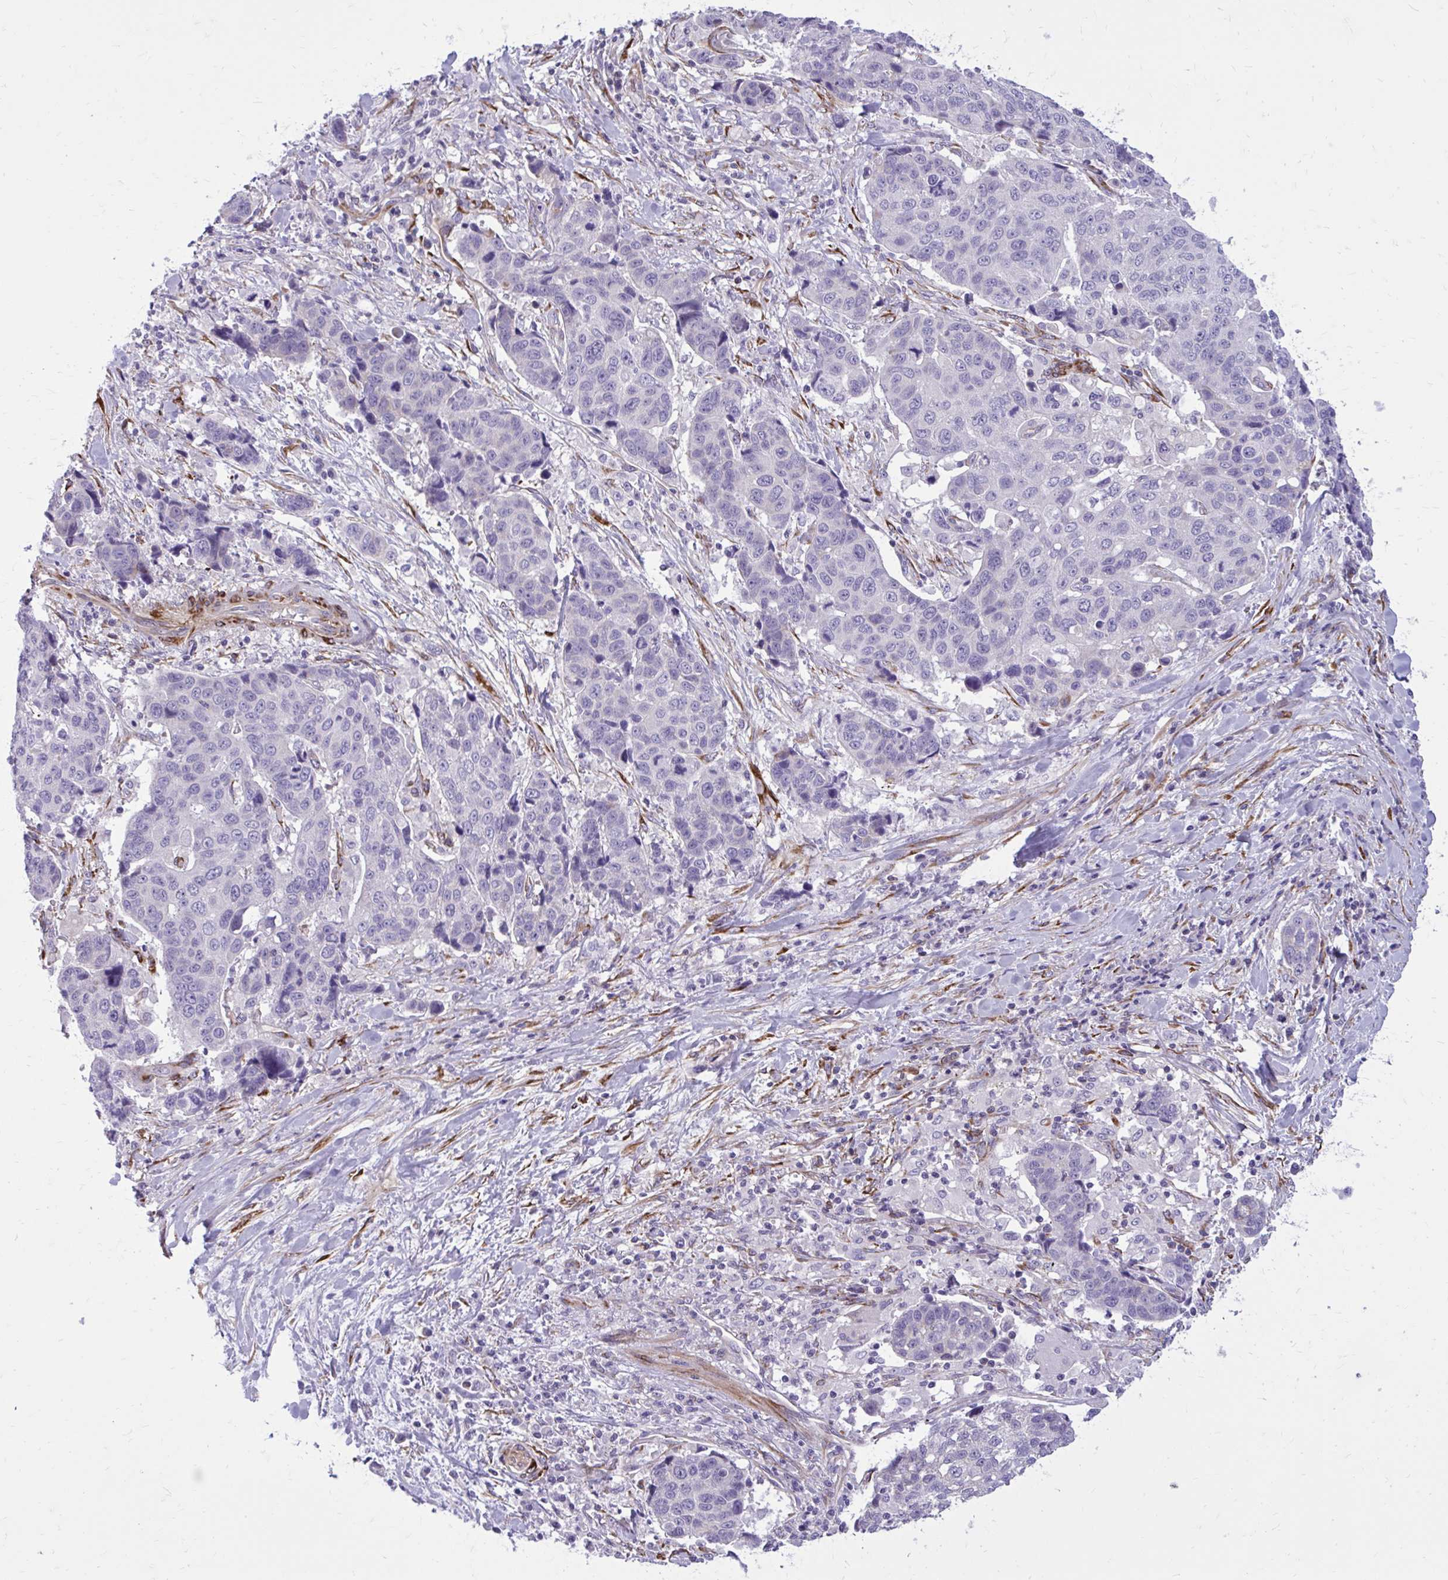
{"staining": {"intensity": "negative", "quantity": "none", "location": "none"}, "tissue": "lung cancer", "cell_type": "Tumor cells", "image_type": "cancer", "snomed": [{"axis": "morphology", "description": "Squamous cell carcinoma, NOS"}, {"axis": "topography", "description": "Lymph node"}, {"axis": "topography", "description": "Lung"}], "caption": "Immunohistochemistry (IHC) micrograph of neoplastic tissue: lung cancer (squamous cell carcinoma) stained with DAB displays no significant protein expression in tumor cells.", "gene": "BEND5", "patient": {"sex": "male", "age": 61}}